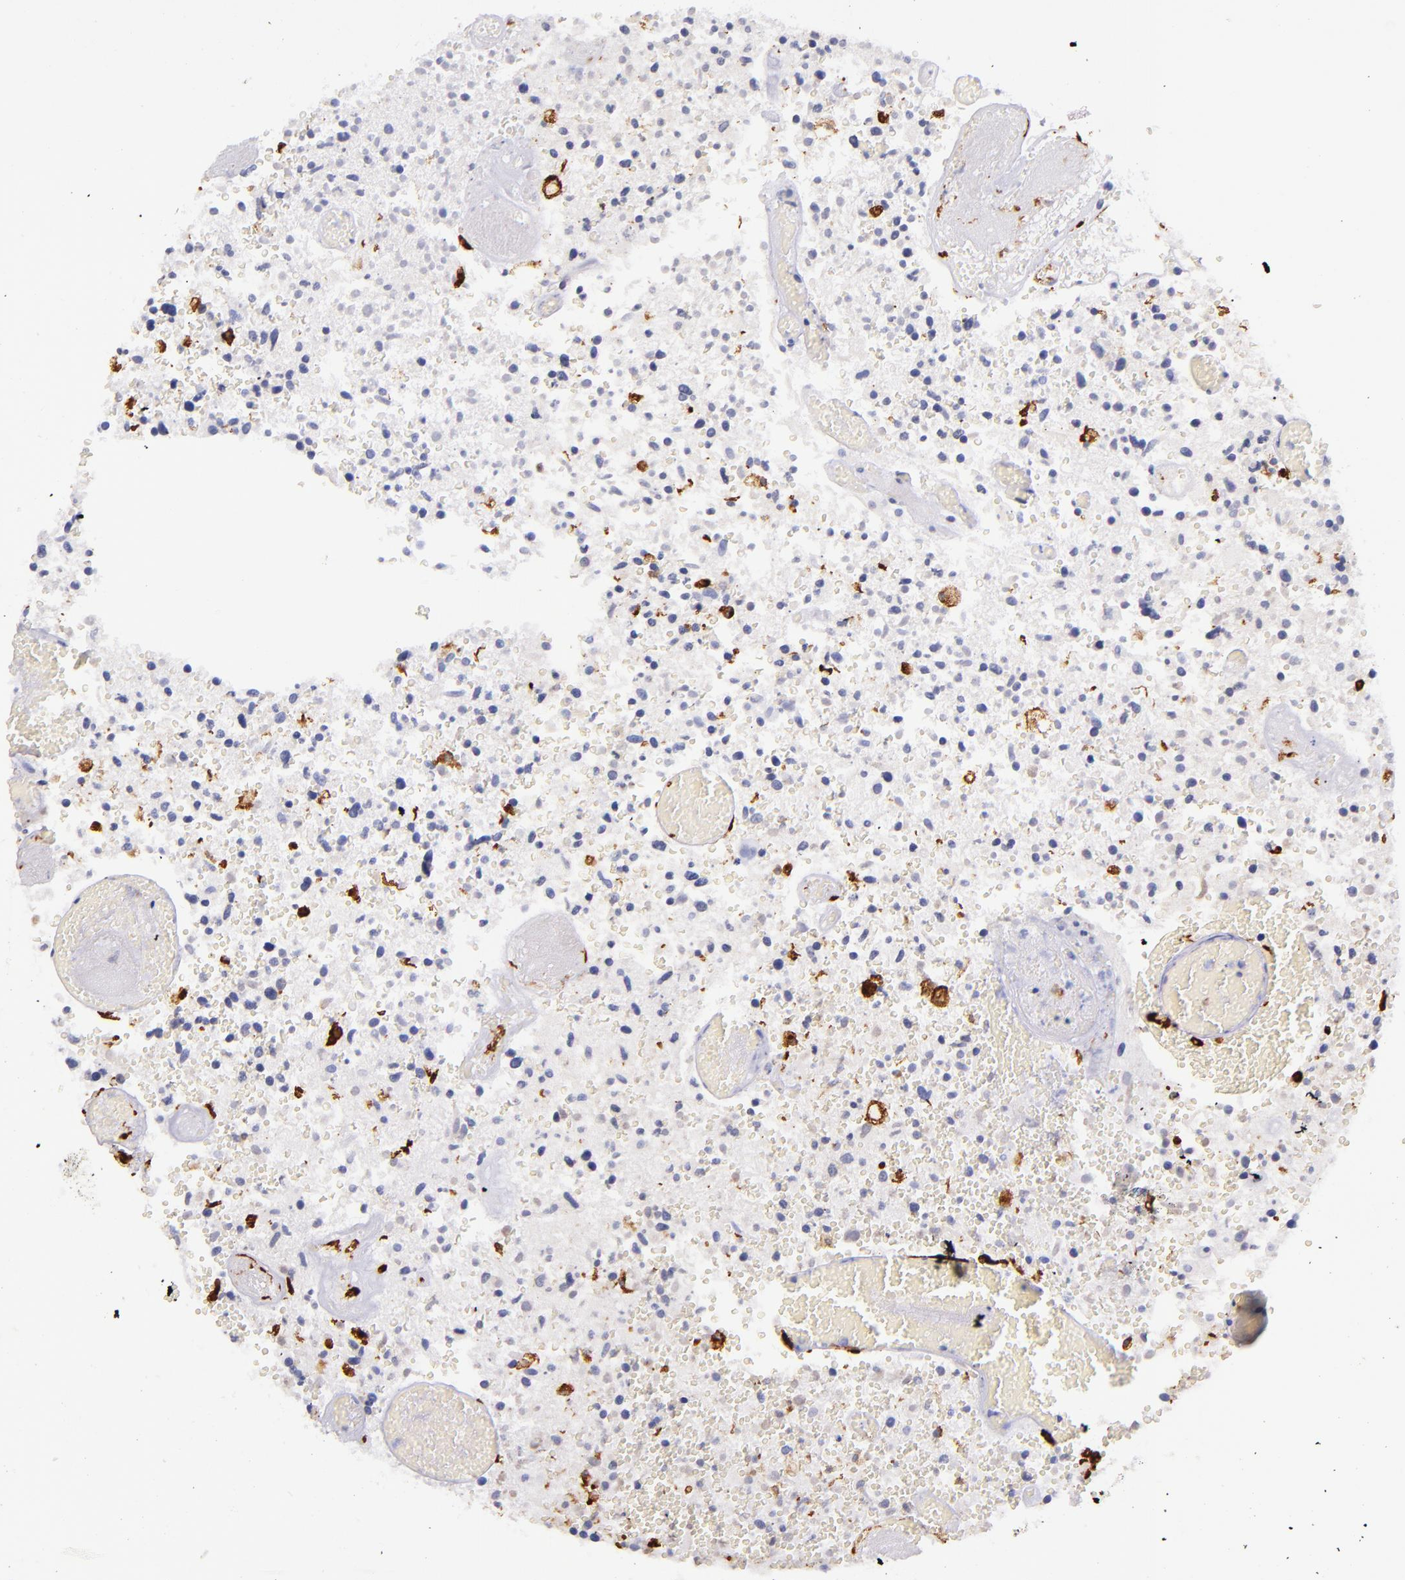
{"staining": {"intensity": "negative", "quantity": "none", "location": "none"}, "tissue": "glioma", "cell_type": "Tumor cells", "image_type": "cancer", "snomed": [{"axis": "morphology", "description": "Glioma, malignant, High grade"}, {"axis": "topography", "description": "Brain"}], "caption": "Immunohistochemistry (IHC) of human glioma displays no positivity in tumor cells.", "gene": "CD163", "patient": {"sex": "male", "age": 72}}